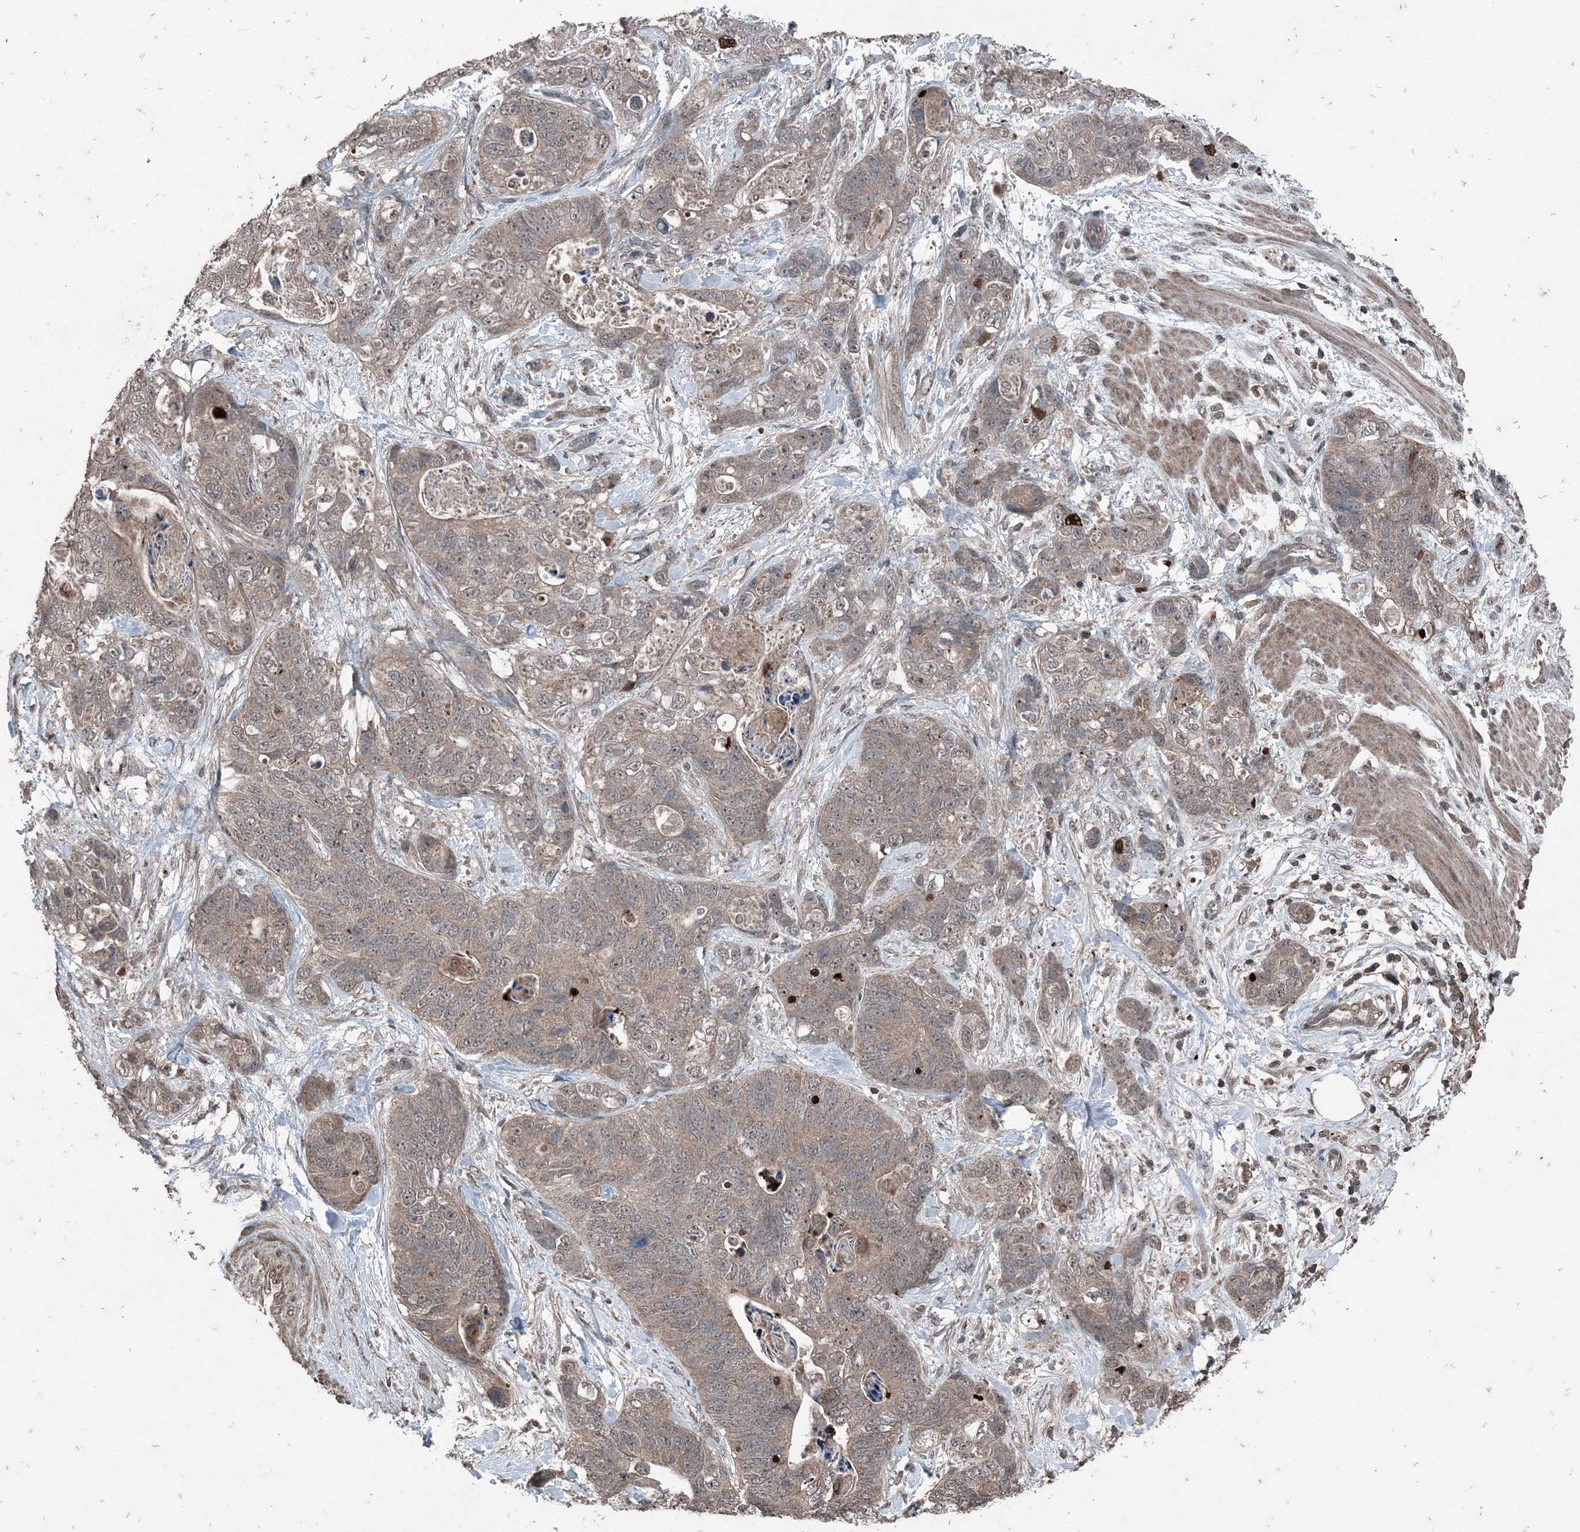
{"staining": {"intensity": "weak", "quantity": "<25%", "location": "cytoplasmic/membranous"}, "tissue": "stomach cancer", "cell_type": "Tumor cells", "image_type": "cancer", "snomed": [{"axis": "morphology", "description": "Normal tissue, NOS"}, {"axis": "morphology", "description": "Adenocarcinoma, NOS"}, {"axis": "topography", "description": "Stomach"}], "caption": "Human stomach cancer (adenocarcinoma) stained for a protein using immunohistochemistry (IHC) shows no expression in tumor cells.", "gene": "CFL1", "patient": {"sex": "female", "age": 89}}